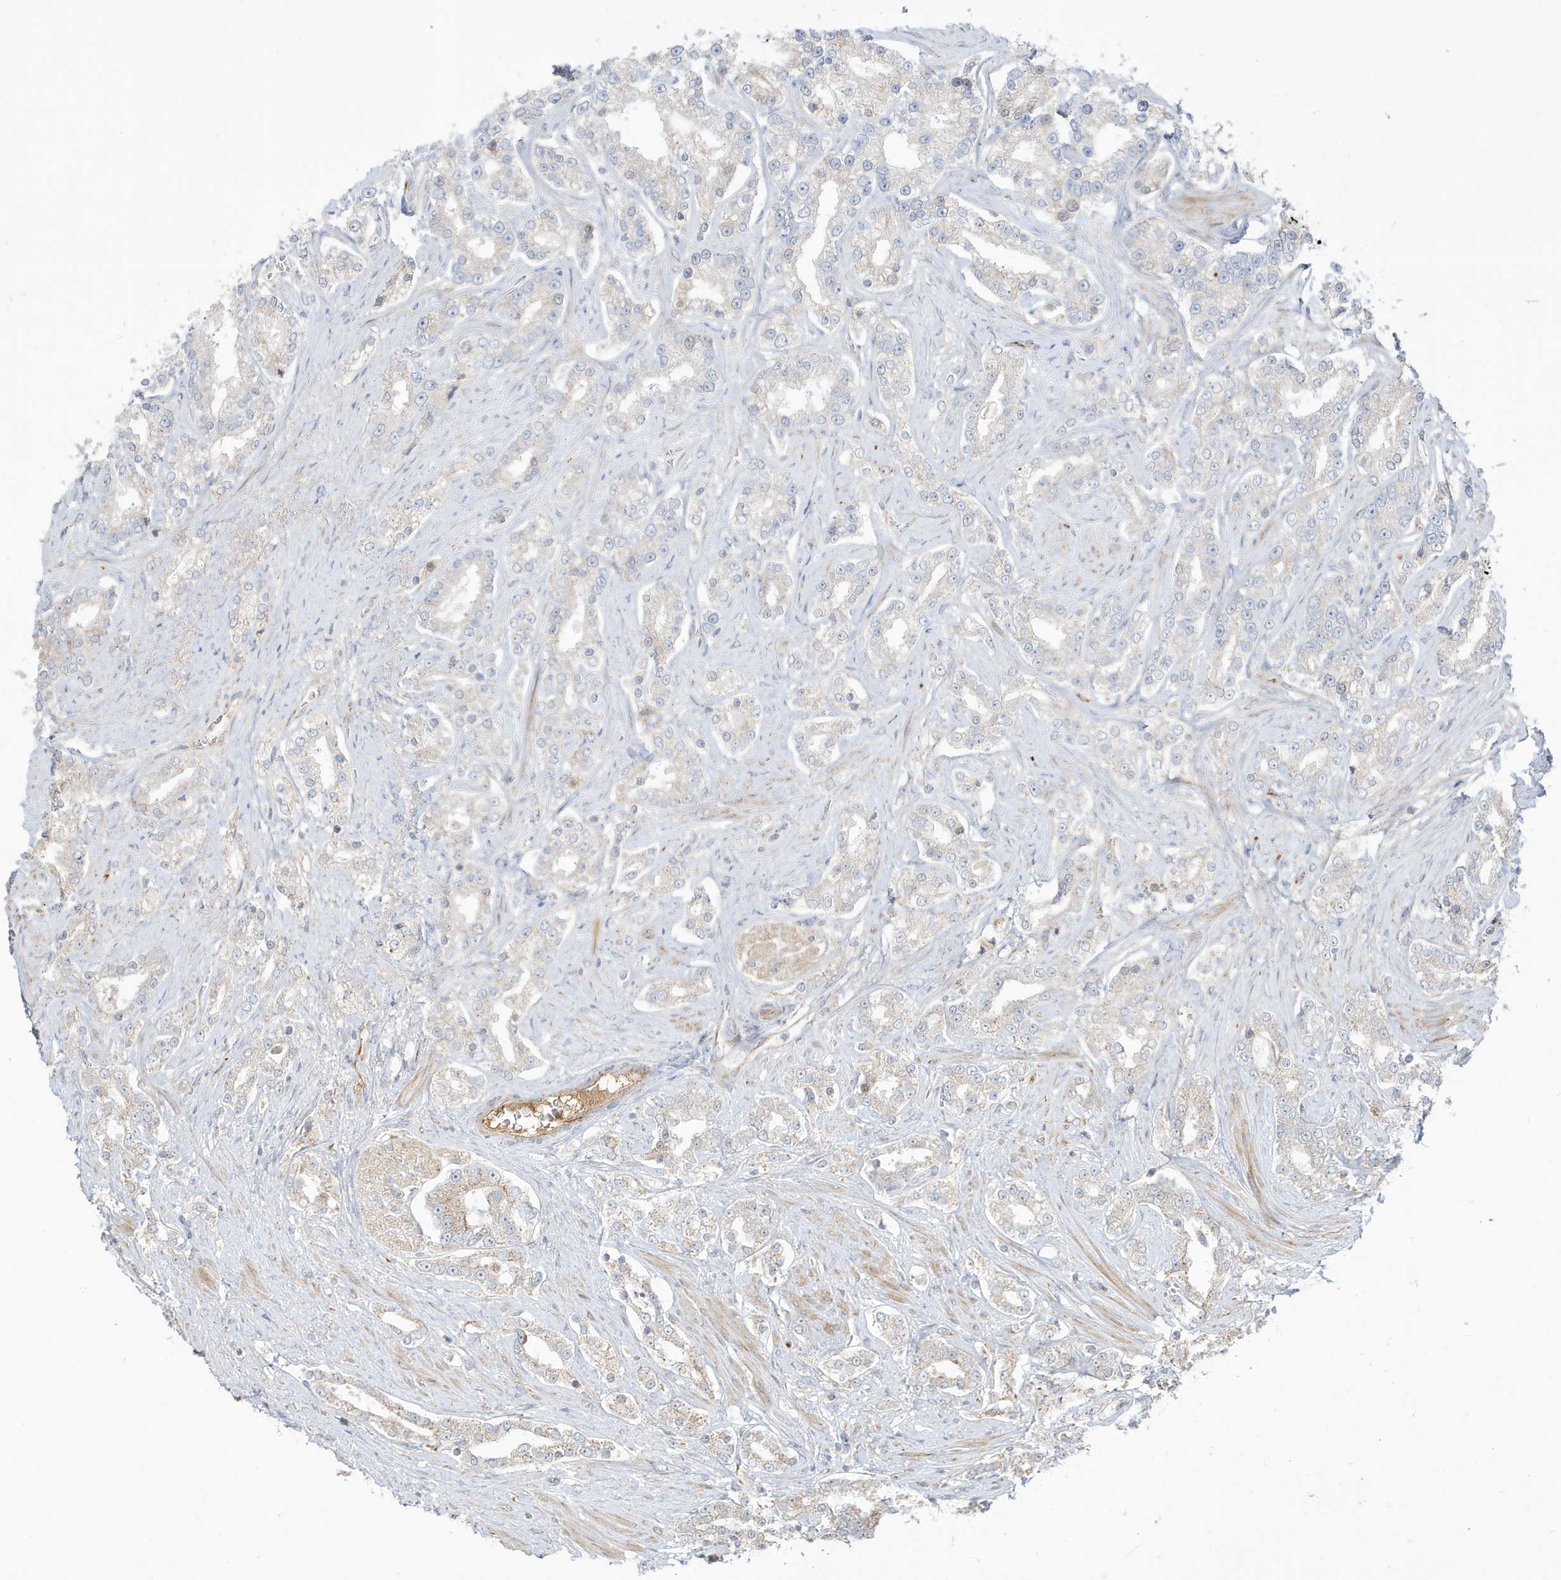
{"staining": {"intensity": "negative", "quantity": "none", "location": "none"}, "tissue": "prostate cancer", "cell_type": "Tumor cells", "image_type": "cancer", "snomed": [{"axis": "morphology", "description": "Normal tissue, NOS"}, {"axis": "morphology", "description": "Adenocarcinoma, High grade"}, {"axis": "topography", "description": "Prostate"}], "caption": "Tumor cells are negative for protein expression in human prostate high-grade adenocarcinoma.", "gene": "IFT57", "patient": {"sex": "male", "age": 83}}